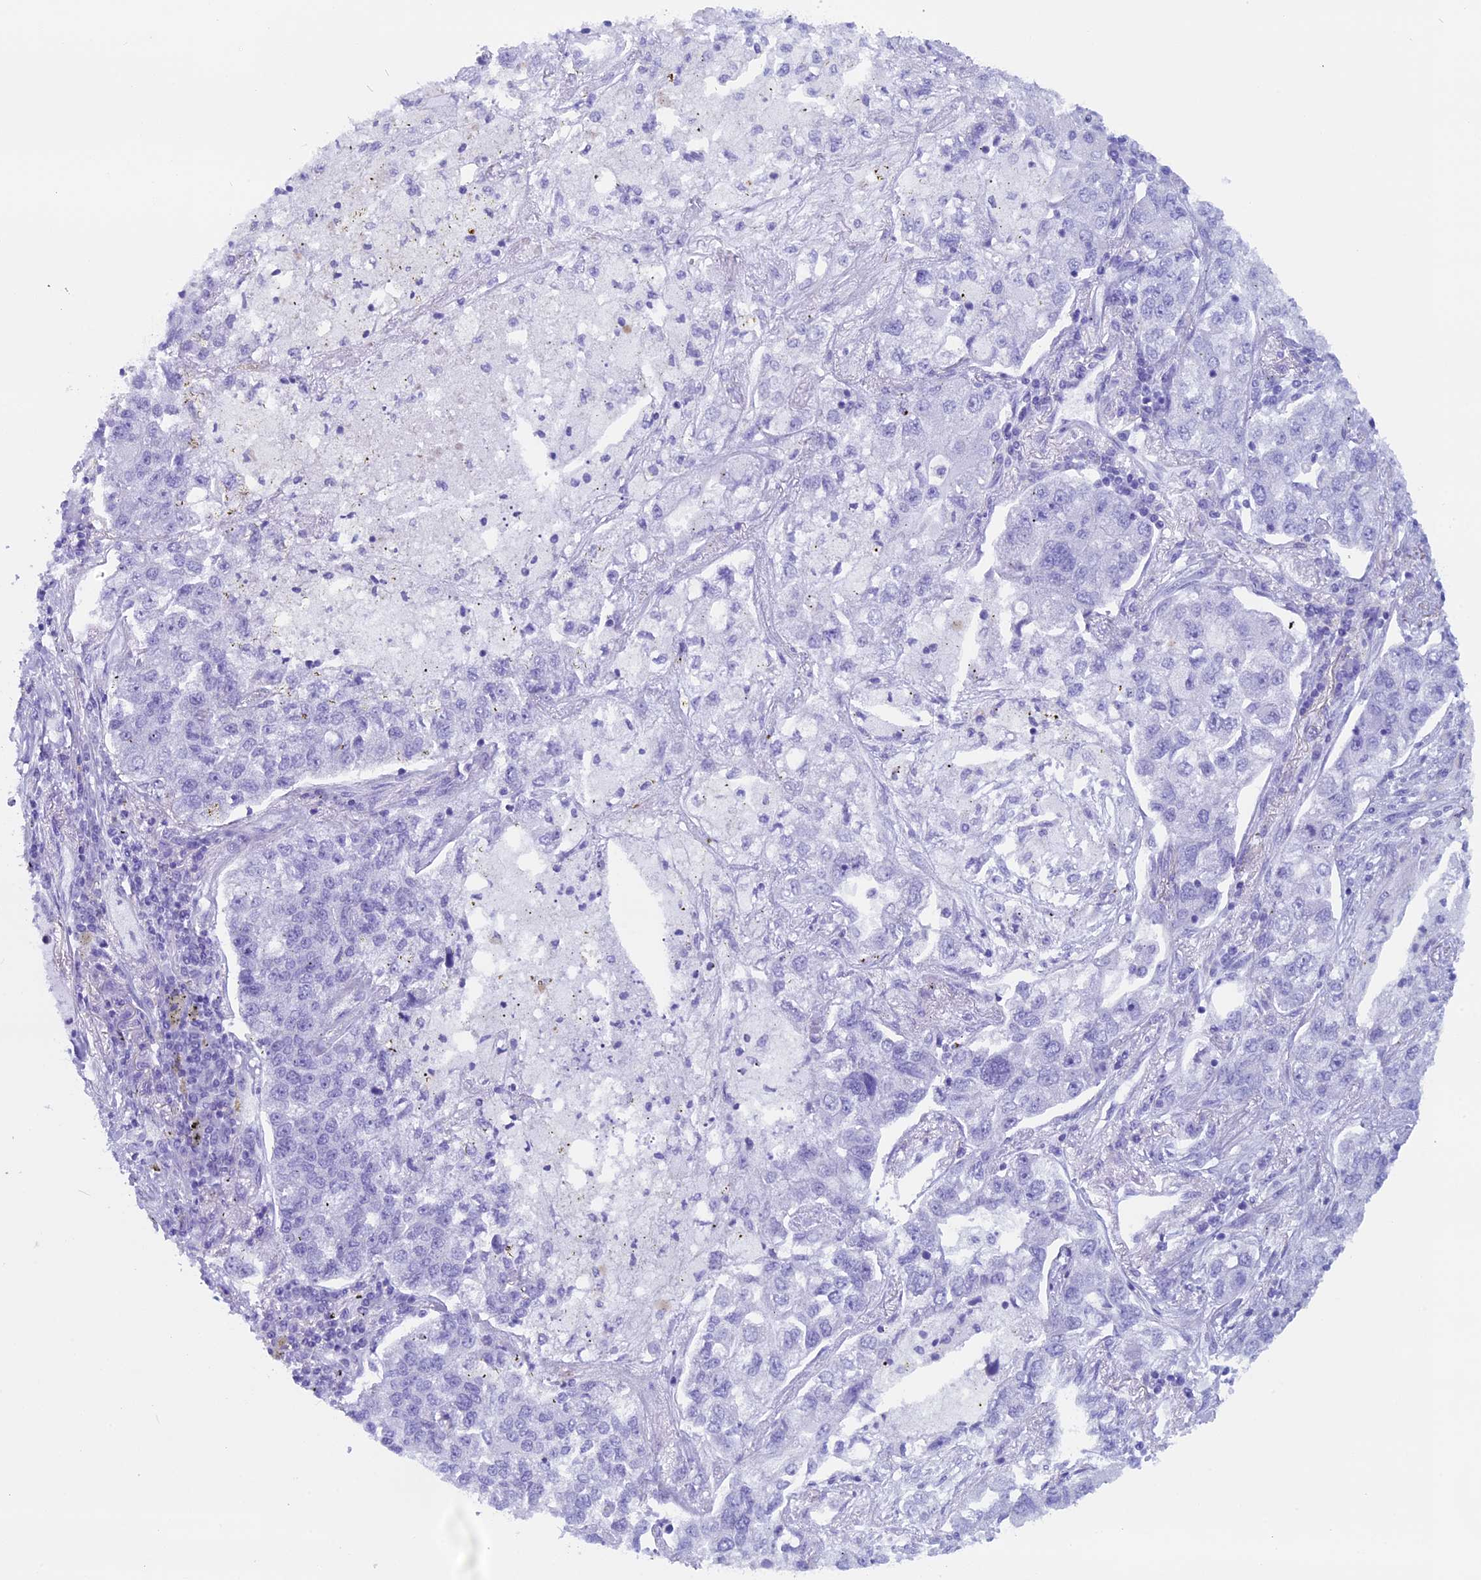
{"staining": {"intensity": "negative", "quantity": "none", "location": "none"}, "tissue": "lung cancer", "cell_type": "Tumor cells", "image_type": "cancer", "snomed": [{"axis": "morphology", "description": "Adenocarcinoma, NOS"}, {"axis": "topography", "description": "Lung"}], "caption": "Immunohistochemical staining of adenocarcinoma (lung) displays no significant positivity in tumor cells.", "gene": "FAM169A", "patient": {"sex": "male", "age": 49}}